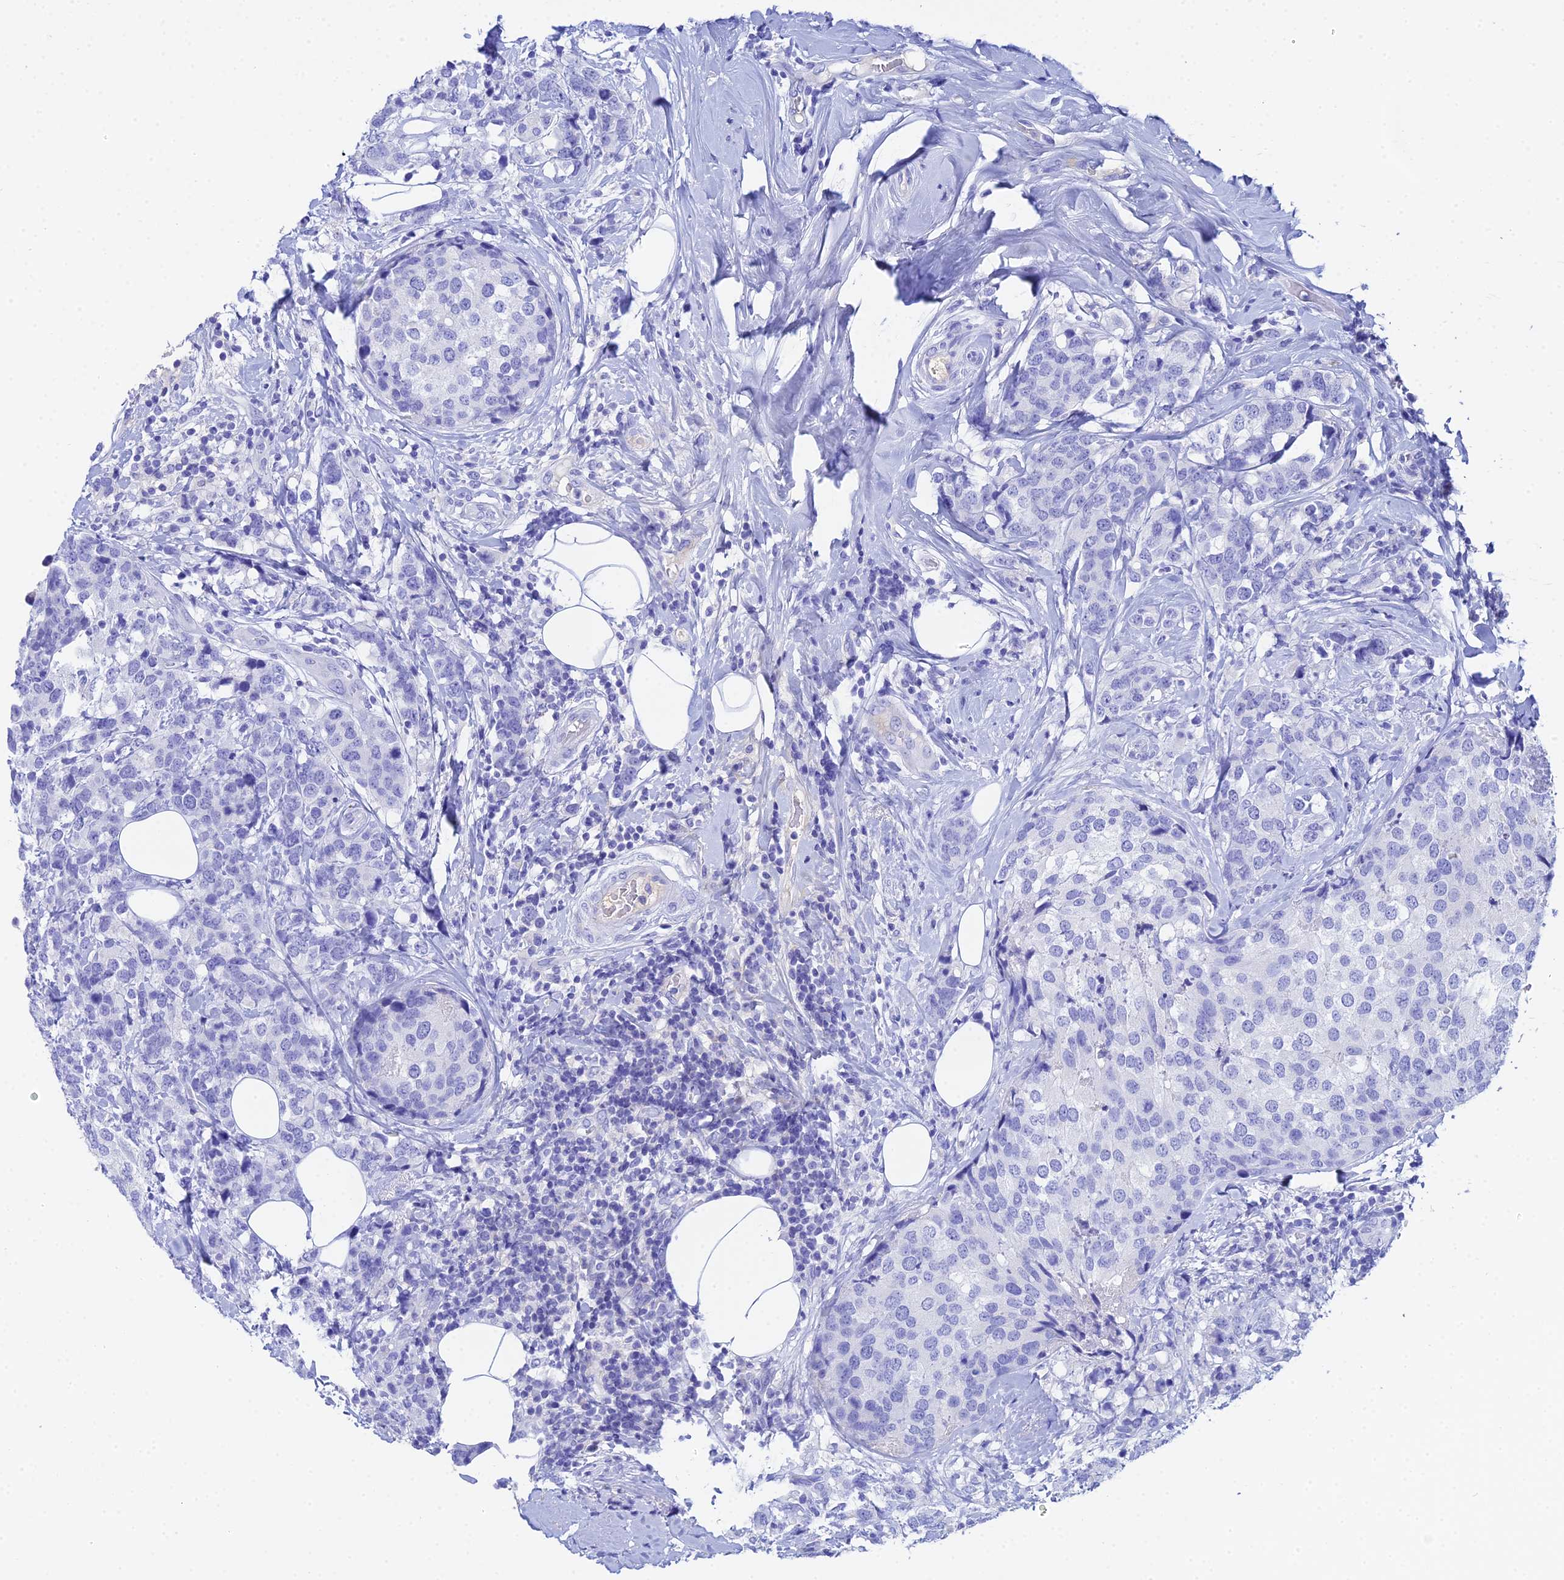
{"staining": {"intensity": "negative", "quantity": "none", "location": "none"}, "tissue": "breast cancer", "cell_type": "Tumor cells", "image_type": "cancer", "snomed": [{"axis": "morphology", "description": "Lobular carcinoma"}, {"axis": "topography", "description": "Breast"}], "caption": "Tumor cells are negative for brown protein staining in breast cancer (lobular carcinoma).", "gene": "CELA3A", "patient": {"sex": "female", "age": 59}}